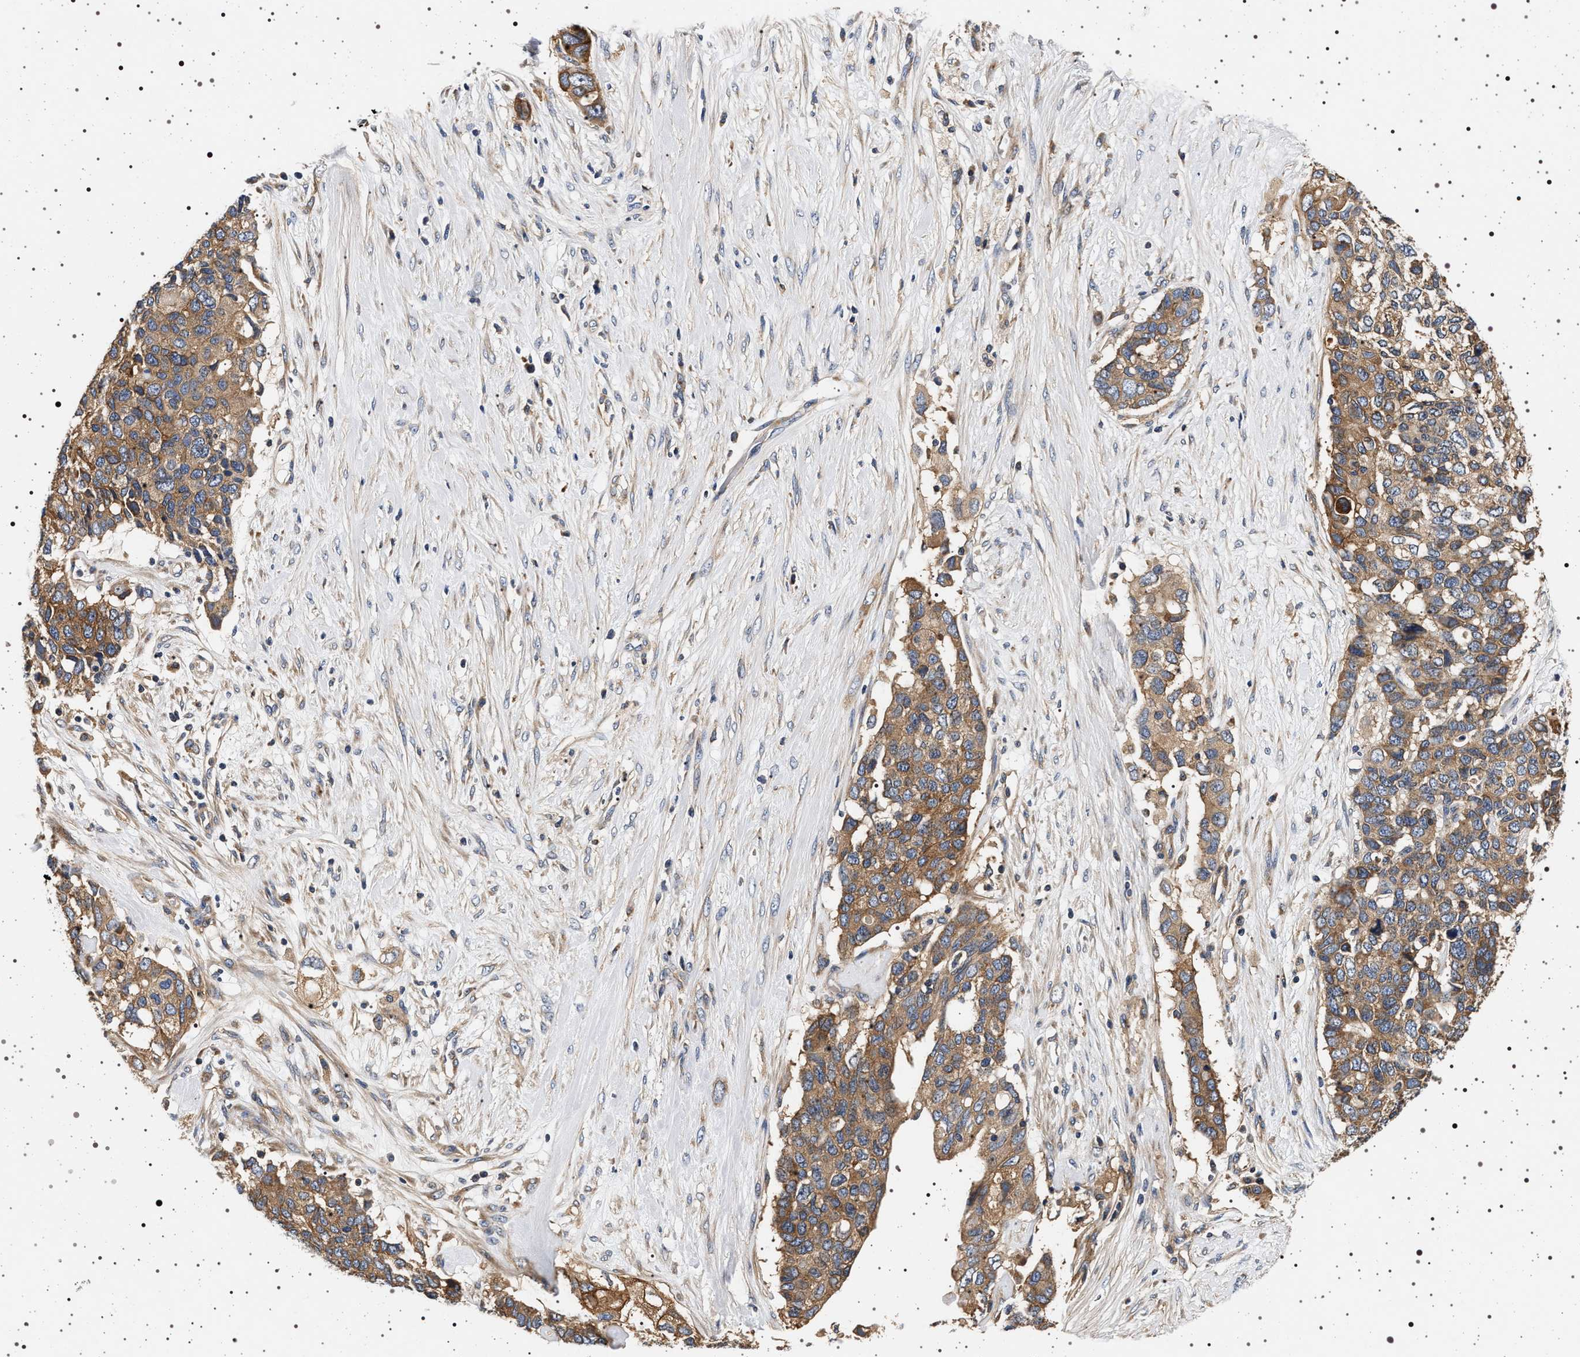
{"staining": {"intensity": "moderate", "quantity": ">75%", "location": "cytoplasmic/membranous"}, "tissue": "pancreatic cancer", "cell_type": "Tumor cells", "image_type": "cancer", "snomed": [{"axis": "morphology", "description": "Adenocarcinoma, NOS"}, {"axis": "topography", "description": "Pancreas"}], "caption": "The immunohistochemical stain shows moderate cytoplasmic/membranous positivity in tumor cells of pancreatic adenocarcinoma tissue.", "gene": "DCBLD2", "patient": {"sex": "female", "age": 56}}